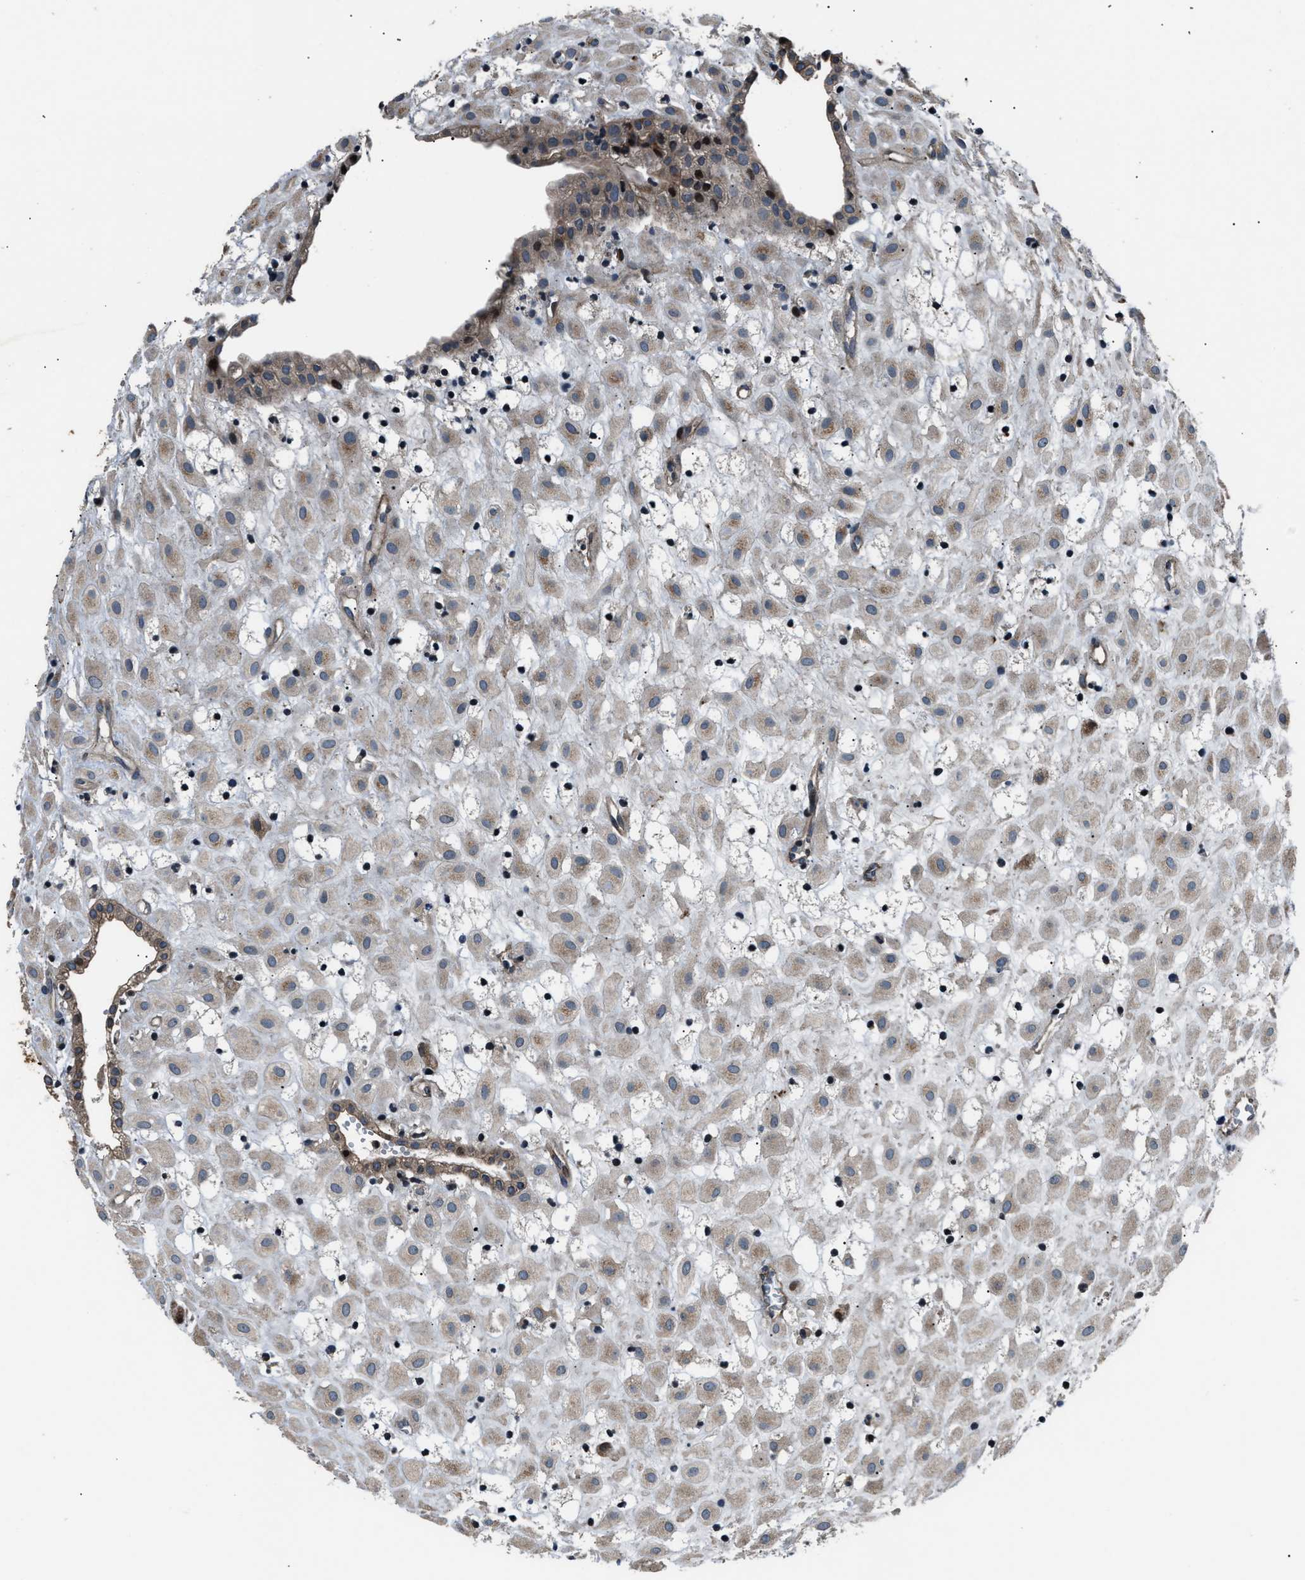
{"staining": {"intensity": "weak", "quantity": "25%-75%", "location": "cytoplasmic/membranous"}, "tissue": "placenta", "cell_type": "Decidual cells", "image_type": "normal", "snomed": [{"axis": "morphology", "description": "Normal tissue, NOS"}, {"axis": "topography", "description": "Placenta"}], "caption": "Immunohistochemical staining of unremarkable placenta displays low levels of weak cytoplasmic/membranous expression in approximately 25%-75% of decidual cells. The protein of interest is stained brown, and the nuclei are stained in blue (DAB (3,3'-diaminobenzidine) IHC with brightfield microscopy, high magnification).", "gene": "DYNC2I1", "patient": {"sex": "female", "age": 18}}